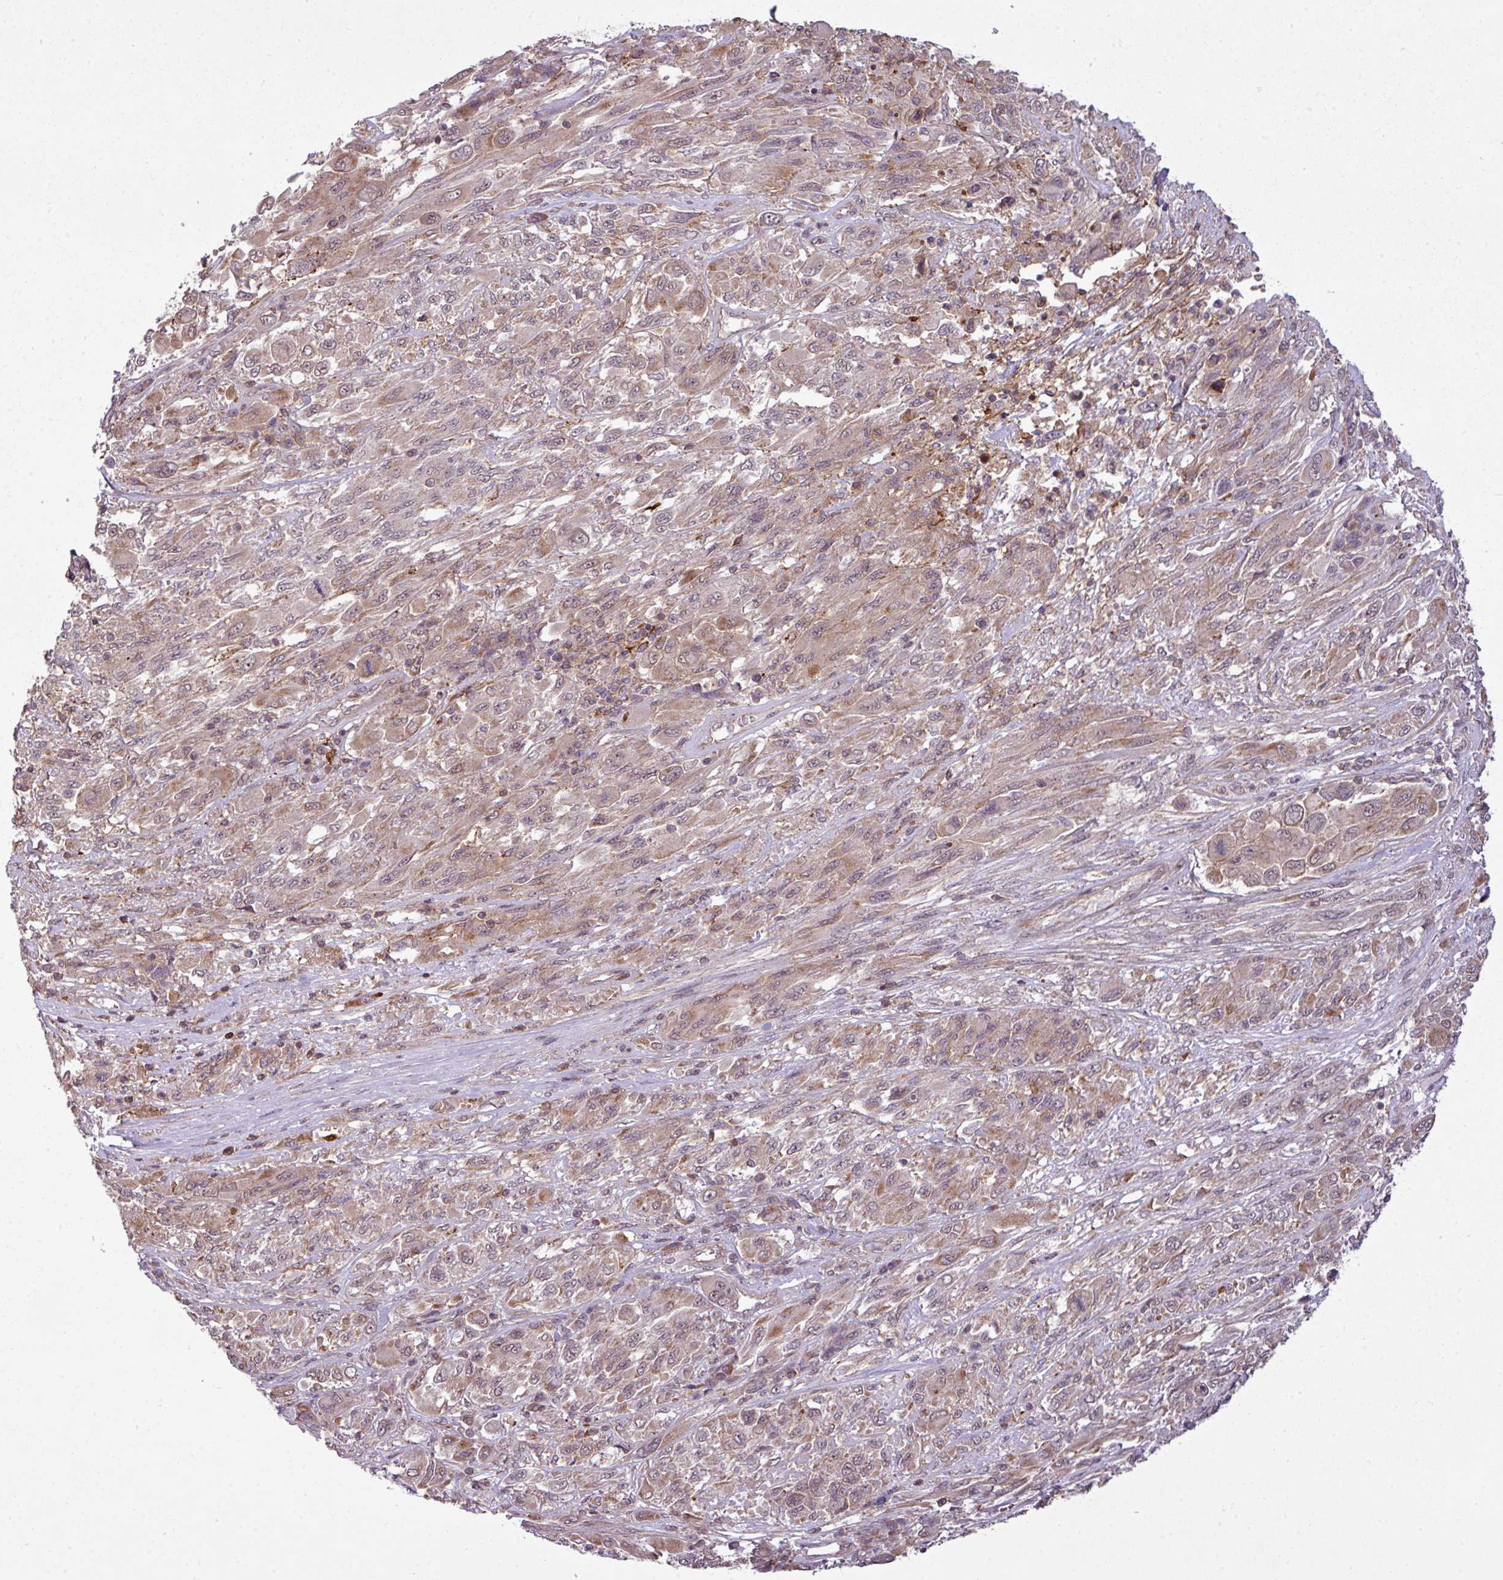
{"staining": {"intensity": "weak", "quantity": ">75%", "location": "cytoplasmic/membranous"}, "tissue": "melanoma", "cell_type": "Tumor cells", "image_type": "cancer", "snomed": [{"axis": "morphology", "description": "Malignant melanoma, NOS"}, {"axis": "topography", "description": "Skin"}], "caption": "Melanoma stained for a protein shows weak cytoplasmic/membranous positivity in tumor cells. (DAB (3,3'-diaminobenzidine) IHC, brown staining for protein, blue staining for nuclei).", "gene": "ZC2HC1C", "patient": {"sex": "female", "age": 91}}